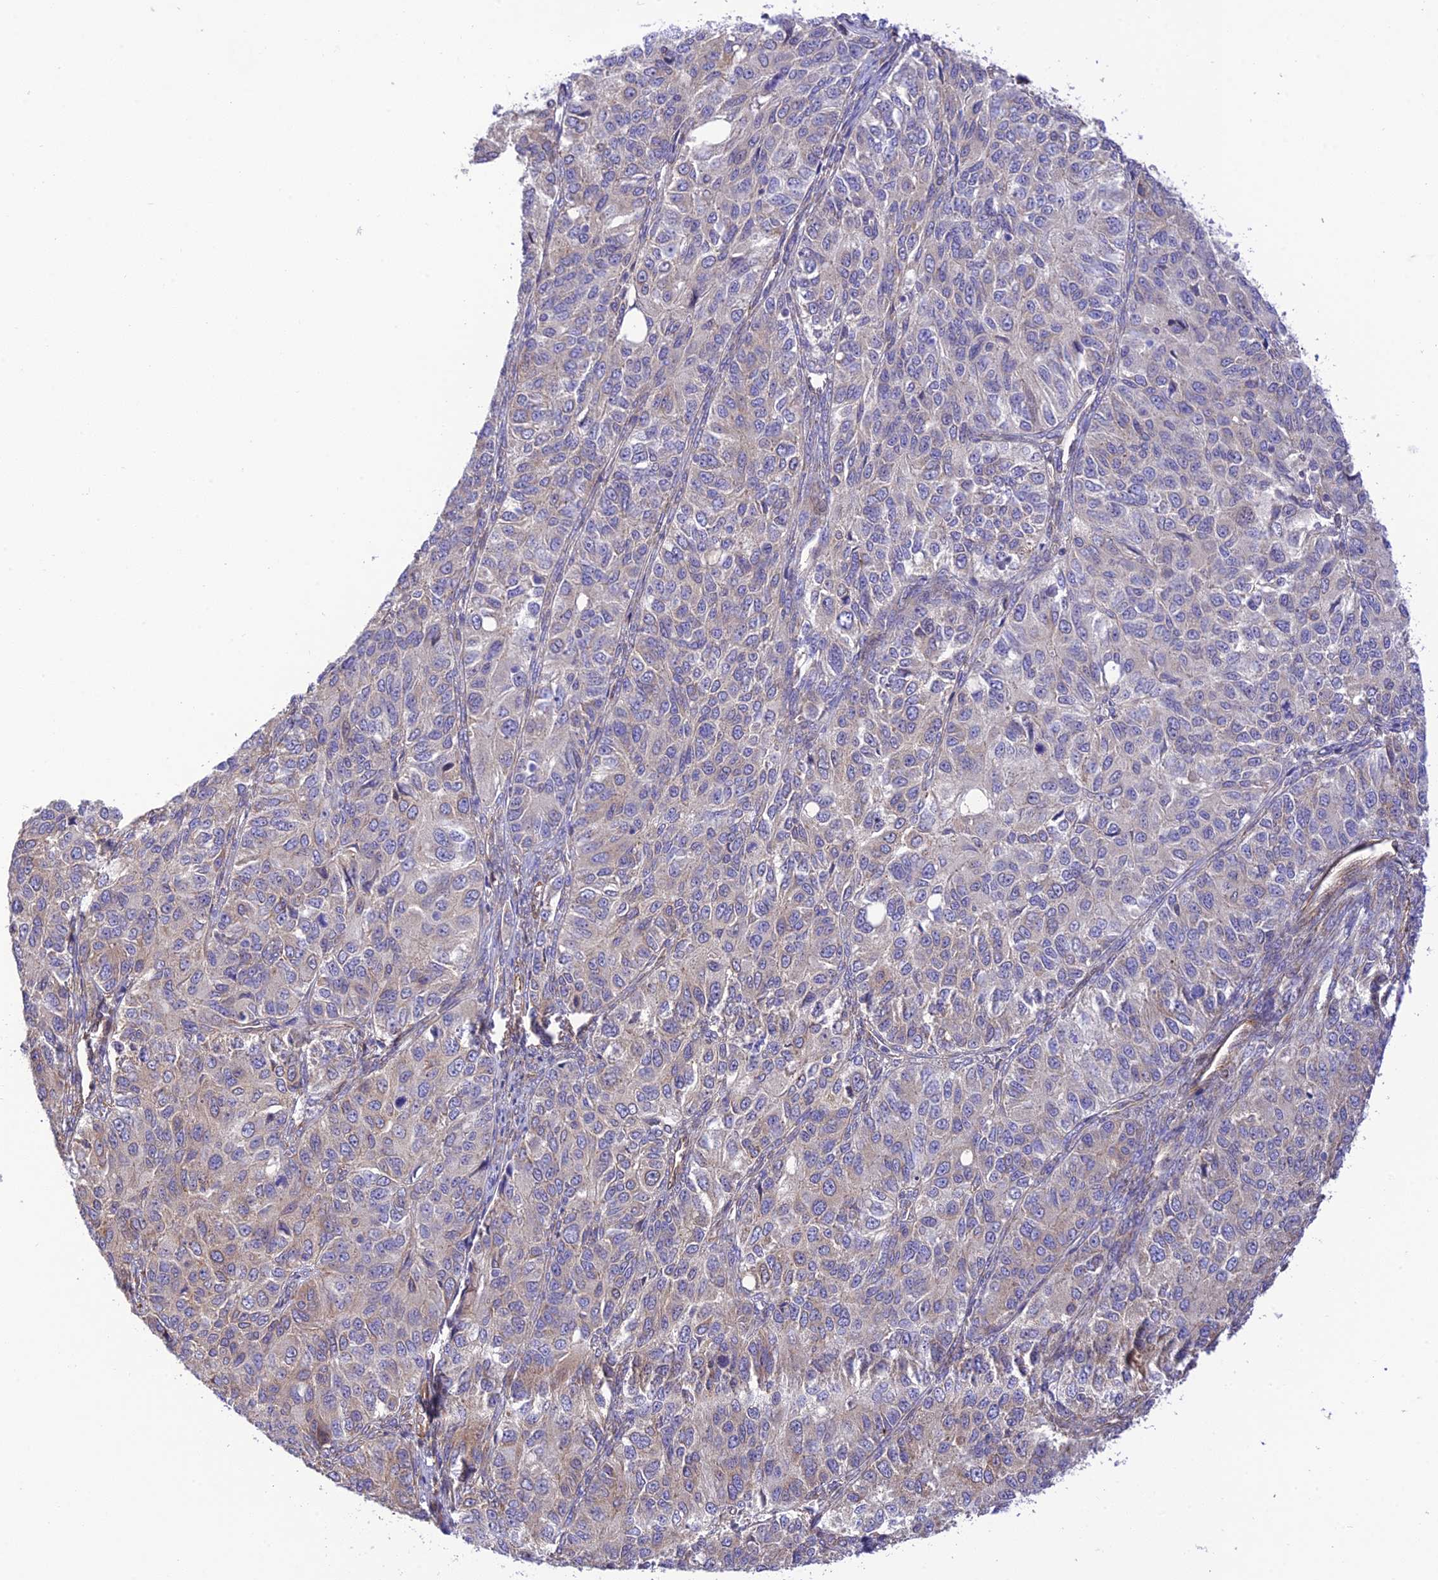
{"staining": {"intensity": "weak", "quantity": "<25%", "location": "cytoplasmic/membranous"}, "tissue": "ovarian cancer", "cell_type": "Tumor cells", "image_type": "cancer", "snomed": [{"axis": "morphology", "description": "Carcinoma, endometroid"}, {"axis": "topography", "description": "Ovary"}], "caption": "Immunohistochemical staining of human endometroid carcinoma (ovarian) shows no significant positivity in tumor cells.", "gene": "EXOC3L4", "patient": {"sex": "female", "age": 51}}